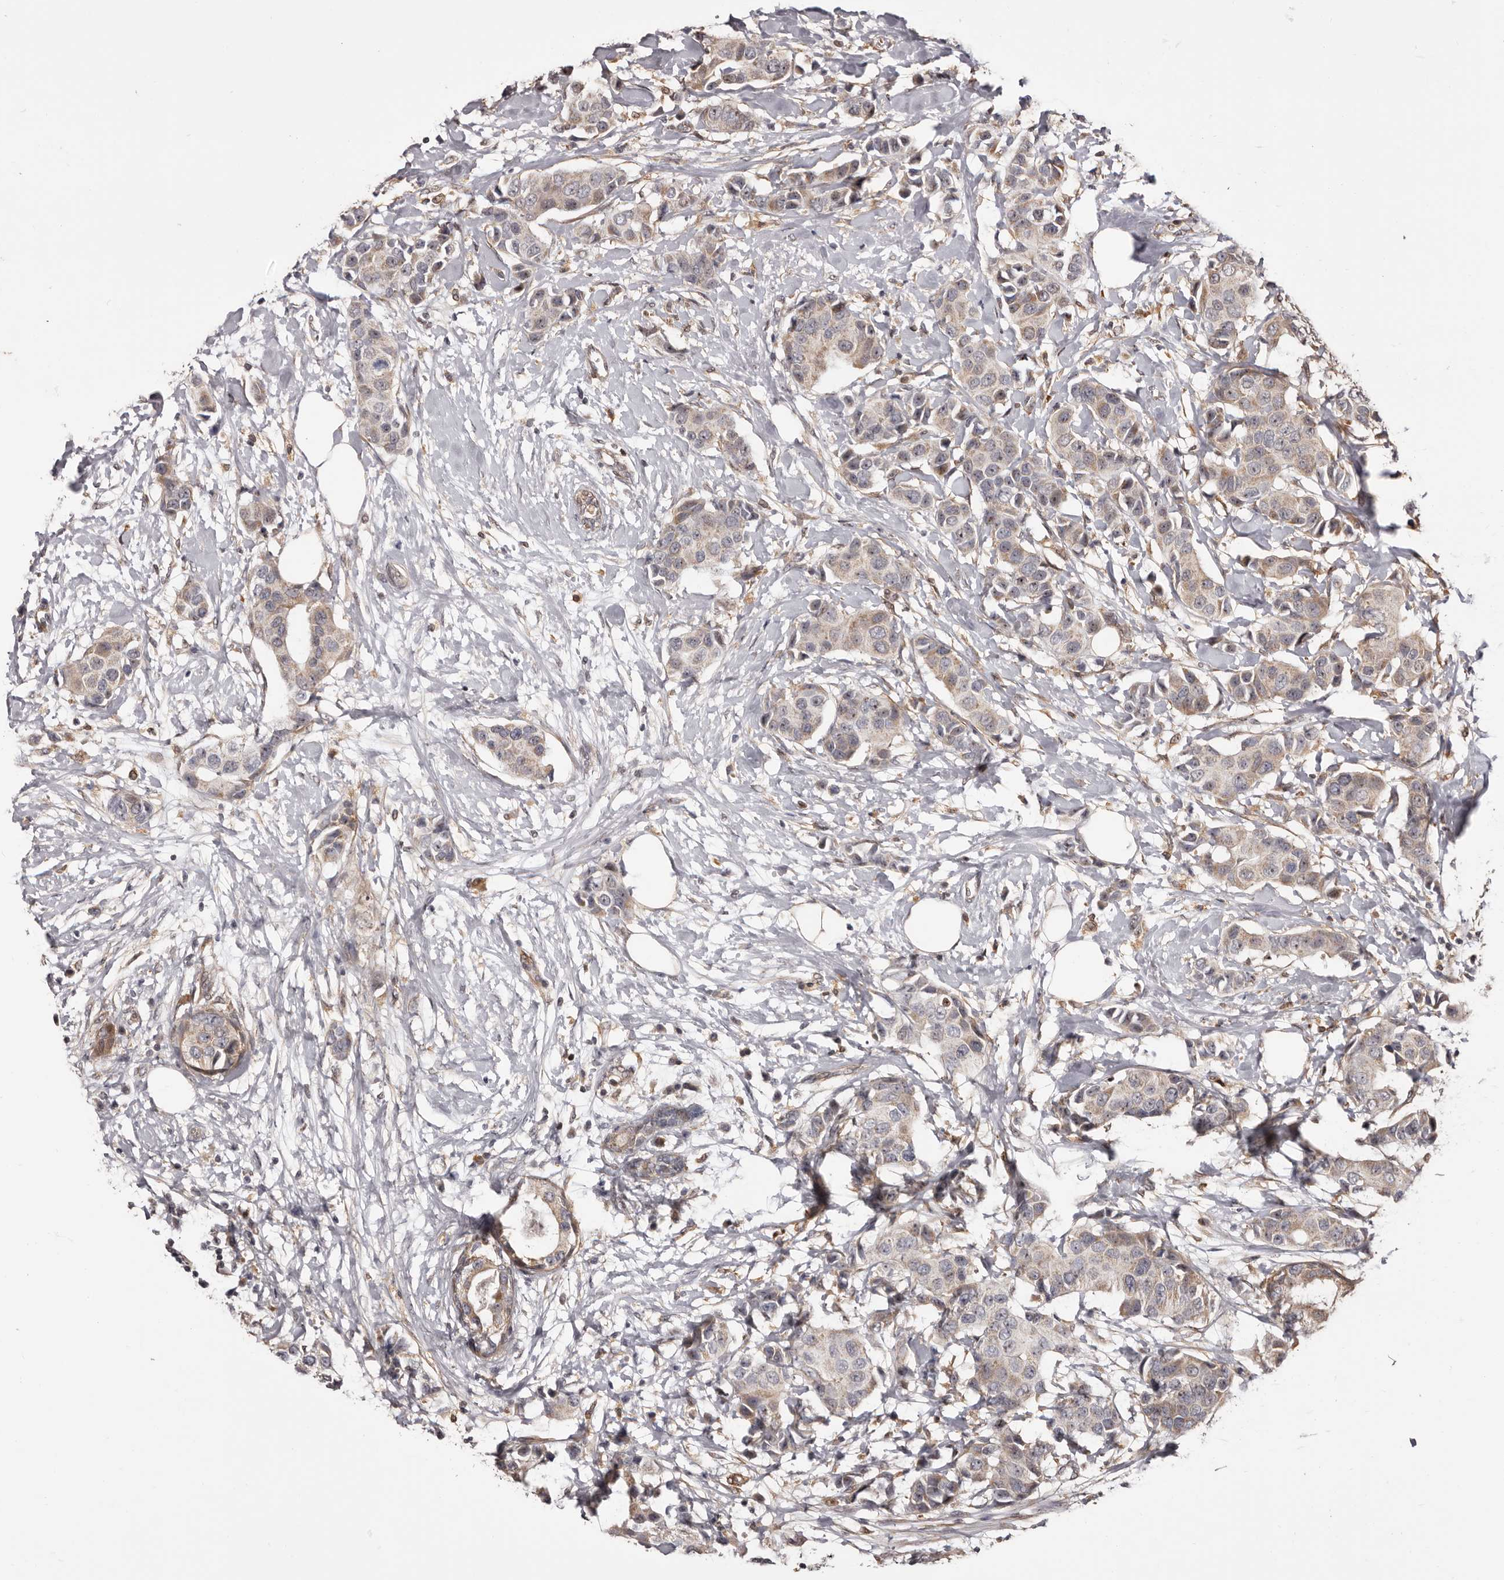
{"staining": {"intensity": "weak", "quantity": "25%-75%", "location": "cytoplasmic/membranous"}, "tissue": "breast cancer", "cell_type": "Tumor cells", "image_type": "cancer", "snomed": [{"axis": "morphology", "description": "Normal tissue, NOS"}, {"axis": "morphology", "description": "Duct carcinoma"}, {"axis": "topography", "description": "Breast"}], "caption": "Immunohistochemical staining of intraductal carcinoma (breast) demonstrates weak cytoplasmic/membranous protein staining in about 25%-75% of tumor cells.", "gene": "ZCCHC7", "patient": {"sex": "female", "age": 39}}